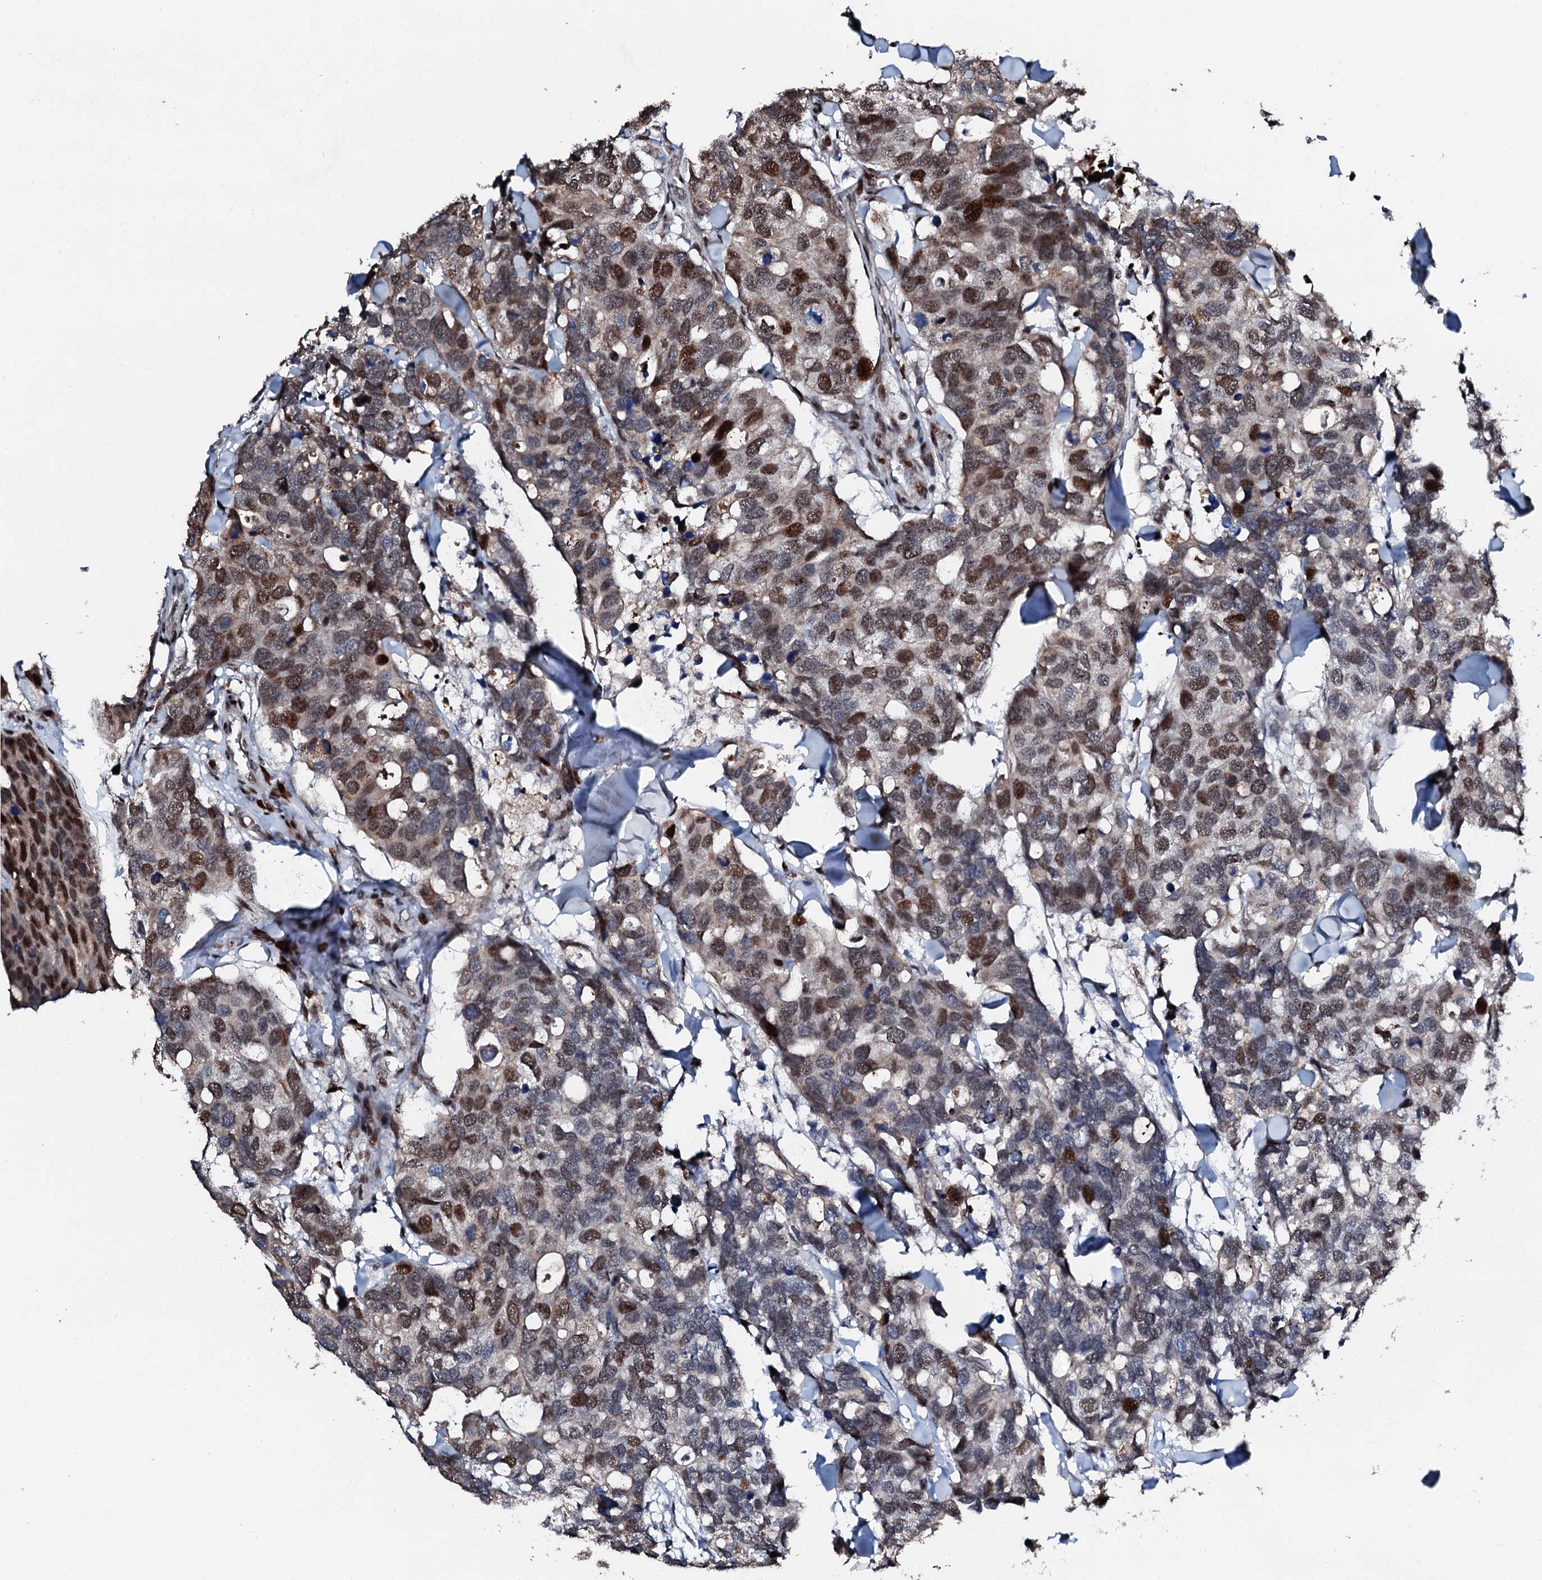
{"staining": {"intensity": "moderate", "quantity": ">75%", "location": "nuclear"}, "tissue": "breast cancer", "cell_type": "Tumor cells", "image_type": "cancer", "snomed": [{"axis": "morphology", "description": "Duct carcinoma"}, {"axis": "topography", "description": "Breast"}], "caption": "Breast cancer stained with immunohistochemistry demonstrates moderate nuclear positivity in about >75% of tumor cells.", "gene": "KIF18A", "patient": {"sex": "female", "age": 83}}